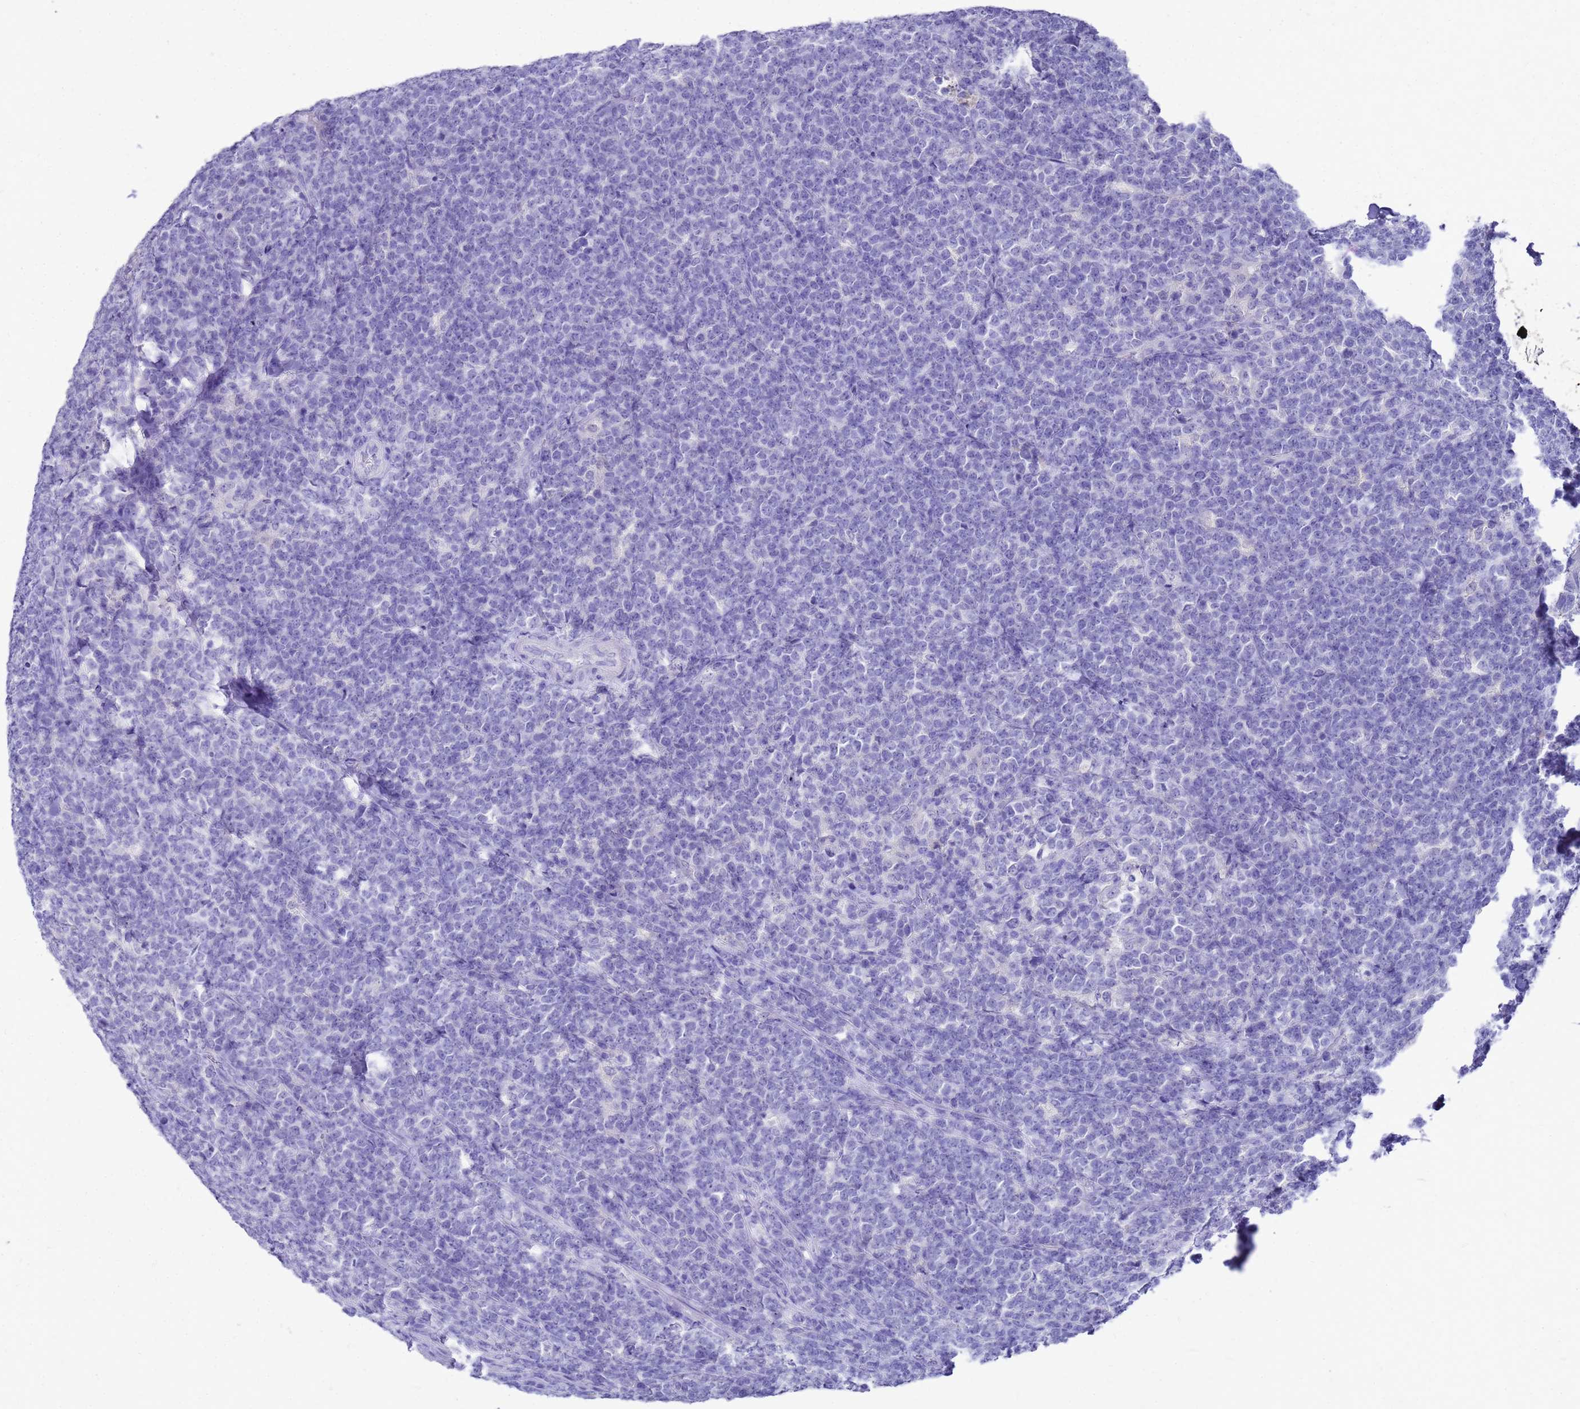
{"staining": {"intensity": "negative", "quantity": "none", "location": "none"}, "tissue": "lymphoma", "cell_type": "Tumor cells", "image_type": "cancer", "snomed": [{"axis": "morphology", "description": "Malignant lymphoma, non-Hodgkin's type, High grade"}, {"axis": "topography", "description": "Small intestine"}], "caption": "High magnification brightfield microscopy of lymphoma stained with DAB (3,3'-diaminobenzidine) (brown) and counterstained with hematoxylin (blue): tumor cells show no significant positivity. (DAB (3,3'-diaminobenzidine) immunohistochemistry (IHC) with hematoxylin counter stain).", "gene": "MS4A13", "patient": {"sex": "male", "age": 8}}